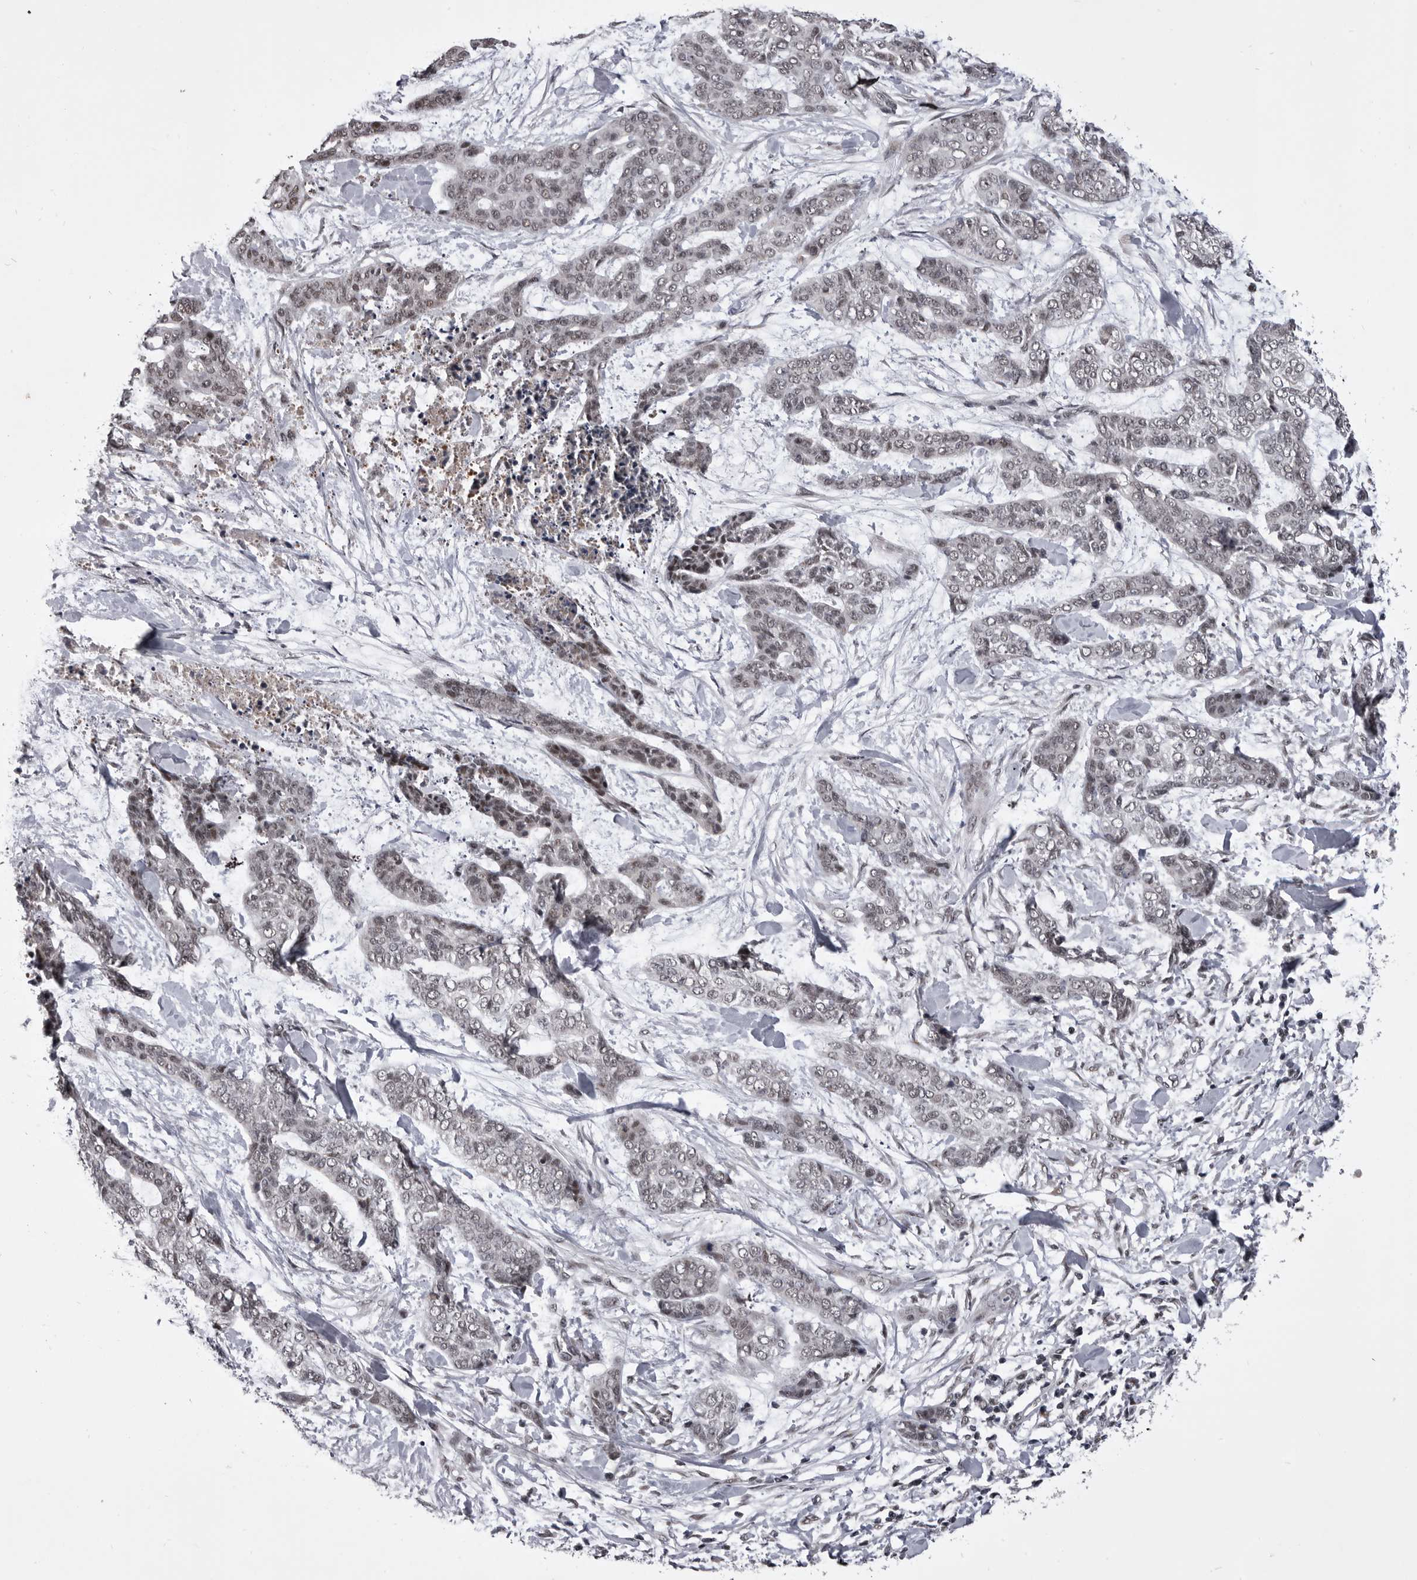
{"staining": {"intensity": "negative", "quantity": "none", "location": "none"}, "tissue": "skin cancer", "cell_type": "Tumor cells", "image_type": "cancer", "snomed": [{"axis": "morphology", "description": "Basal cell carcinoma"}, {"axis": "topography", "description": "Skin"}], "caption": "The histopathology image reveals no significant expression in tumor cells of skin cancer. (IHC, brightfield microscopy, high magnification).", "gene": "PRPF3", "patient": {"sex": "female", "age": 64}}